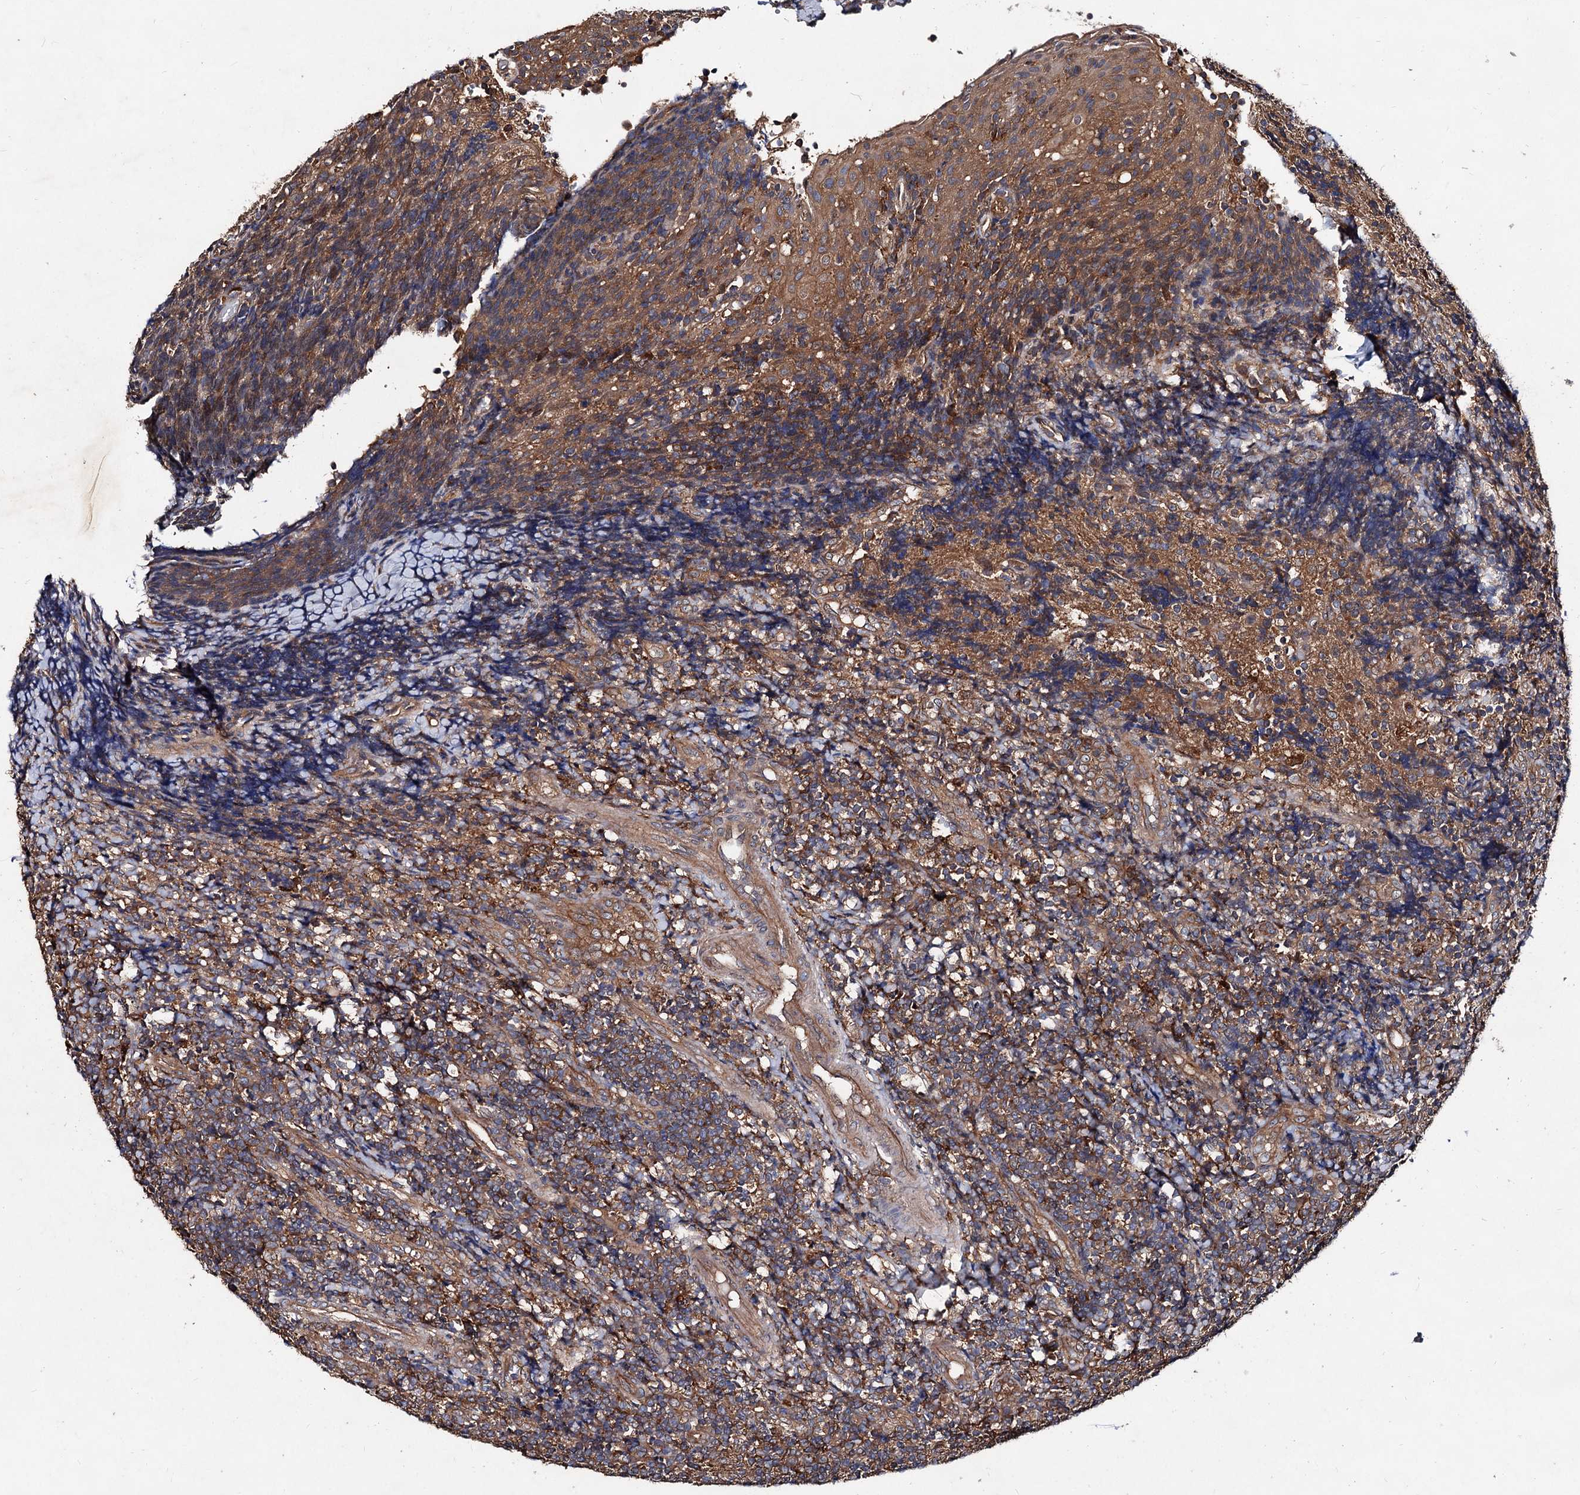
{"staining": {"intensity": "weak", "quantity": ">75%", "location": "cytoplasmic/membranous"}, "tissue": "tonsil", "cell_type": "Germinal center cells", "image_type": "normal", "snomed": [{"axis": "morphology", "description": "Normal tissue, NOS"}, {"axis": "topography", "description": "Tonsil"}], "caption": "Germinal center cells show low levels of weak cytoplasmic/membranous staining in about >75% of cells in normal human tonsil.", "gene": "VPS29", "patient": {"sex": "female", "age": 19}}